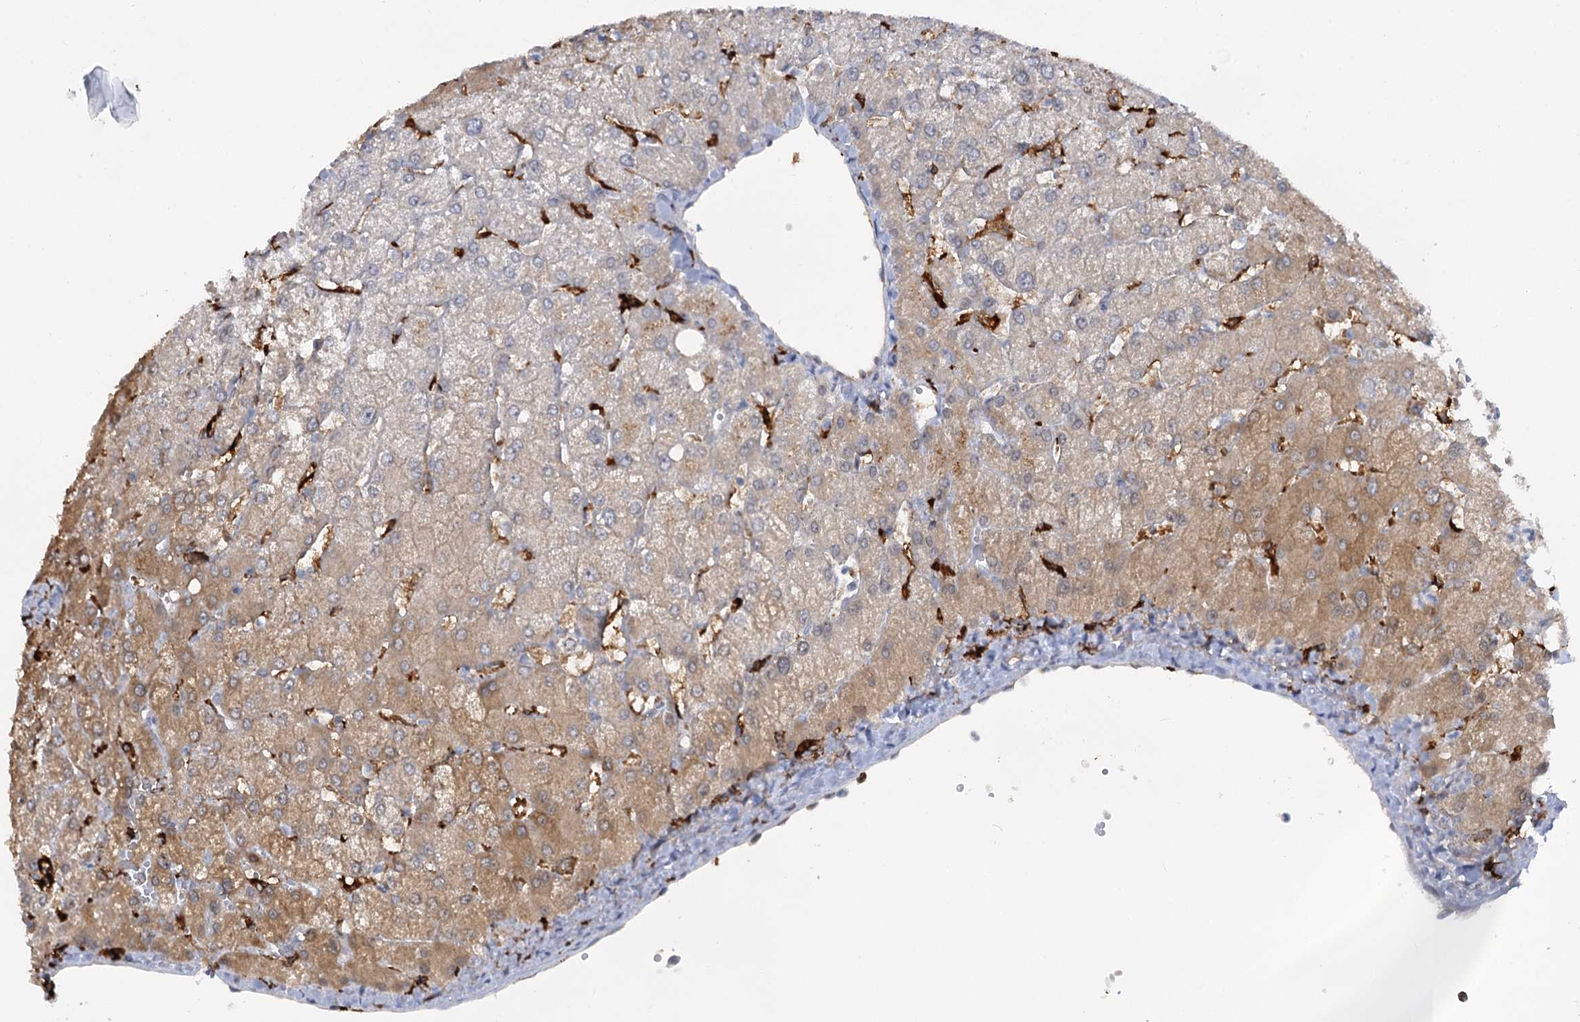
{"staining": {"intensity": "negative", "quantity": "none", "location": "none"}, "tissue": "liver", "cell_type": "Cholangiocytes", "image_type": "normal", "snomed": [{"axis": "morphology", "description": "Normal tissue, NOS"}, {"axis": "topography", "description": "Liver"}], "caption": "Liver stained for a protein using IHC exhibits no staining cholangiocytes.", "gene": "PIWIL4", "patient": {"sex": "female", "age": 54}}